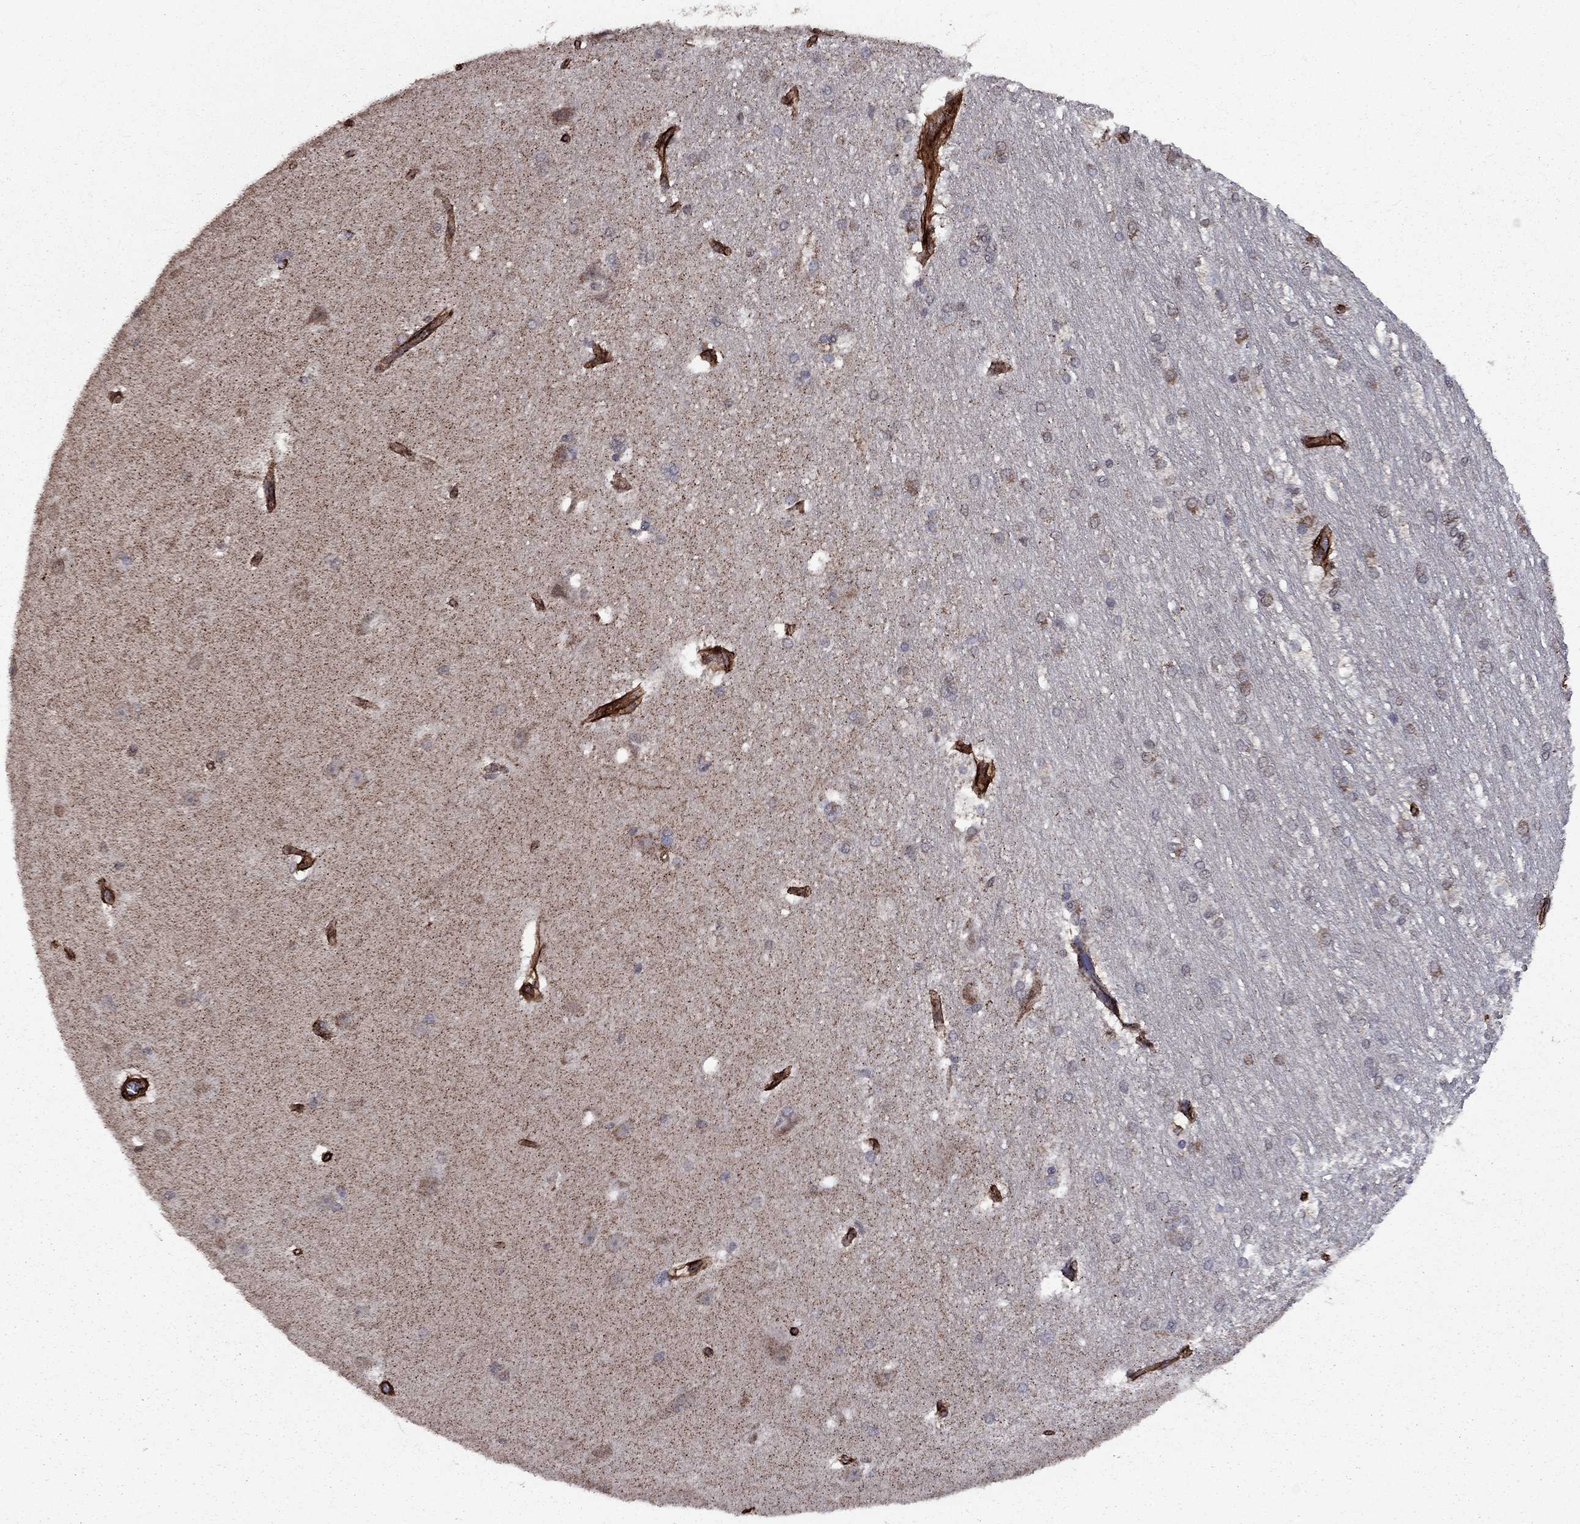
{"staining": {"intensity": "negative", "quantity": "none", "location": "none"}, "tissue": "hippocampus", "cell_type": "Glial cells", "image_type": "normal", "snomed": [{"axis": "morphology", "description": "Normal tissue, NOS"}, {"axis": "topography", "description": "Cerebral cortex"}, {"axis": "topography", "description": "Hippocampus"}], "caption": "High magnification brightfield microscopy of unremarkable hippocampus stained with DAB (3,3'-diaminobenzidine) (brown) and counterstained with hematoxylin (blue): glial cells show no significant positivity. The staining was performed using DAB to visualize the protein expression in brown, while the nuclei were stained in blue with hematoxylin (Magnification: 20x).", "gene": "COL18A1", "patient": {"sex": "female", "age": 19}}